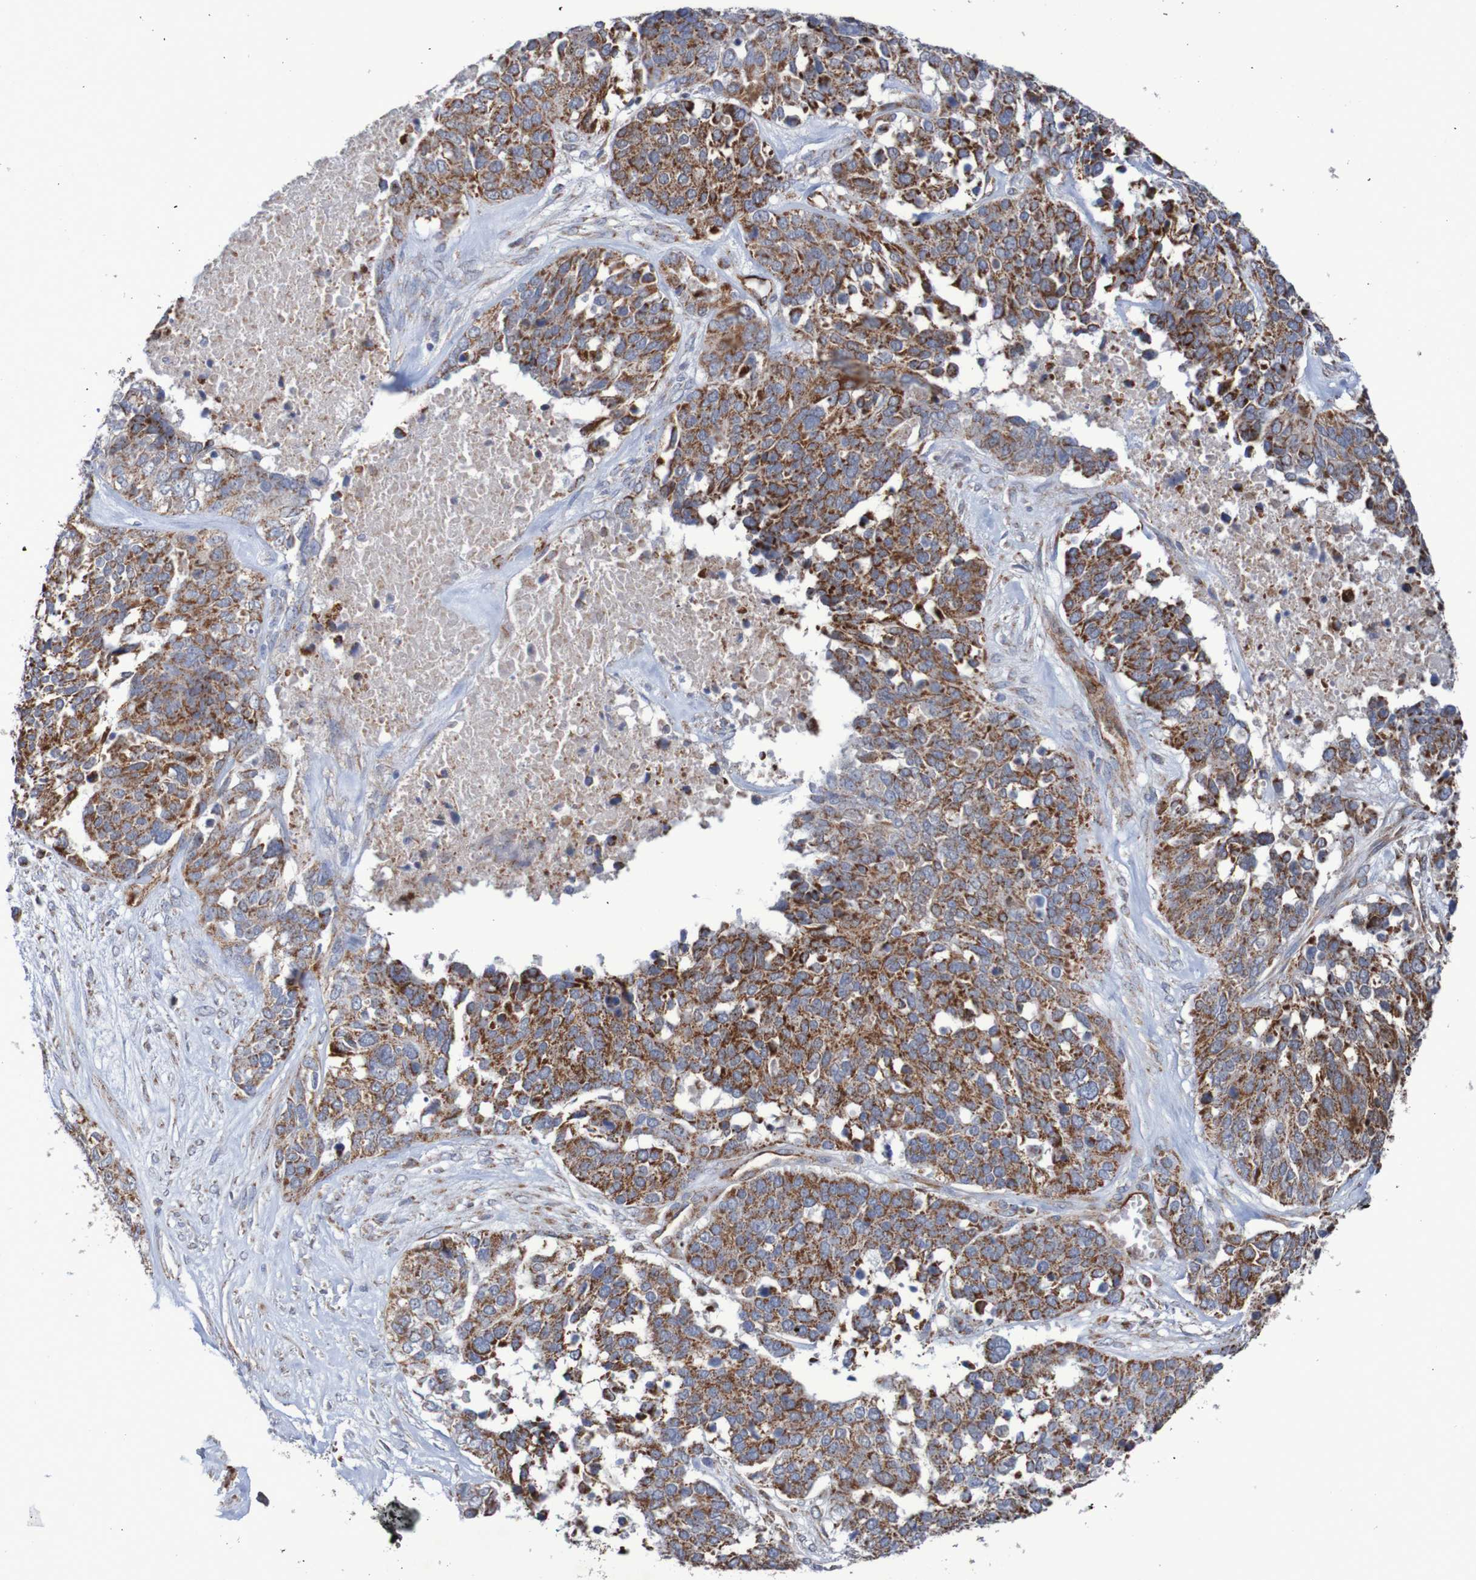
{"staining": {"intensity": "strong", "quantity": ">75%", "location": "cytoplasmic/membranous"}, "tissue": "ovarian cancer", "cell_type": "Tumor cells", "image_type": "cancer", "snomed": [{"axis": "morphology", "description": "Cystadenocarcinoma, serous, NOS"}, {"axis": "topography", "description": "Ovary"}], "caption": "An immunohistochemistry image of tumor tissue is shown. Protein staining in brown highlights strong cytoplasmic/membranous positivity in serous cystadenocarcinoma (ovarian) within tumor cells.", "gene": "MMEL1", "patient": {"sex": "female", "age": 44}}